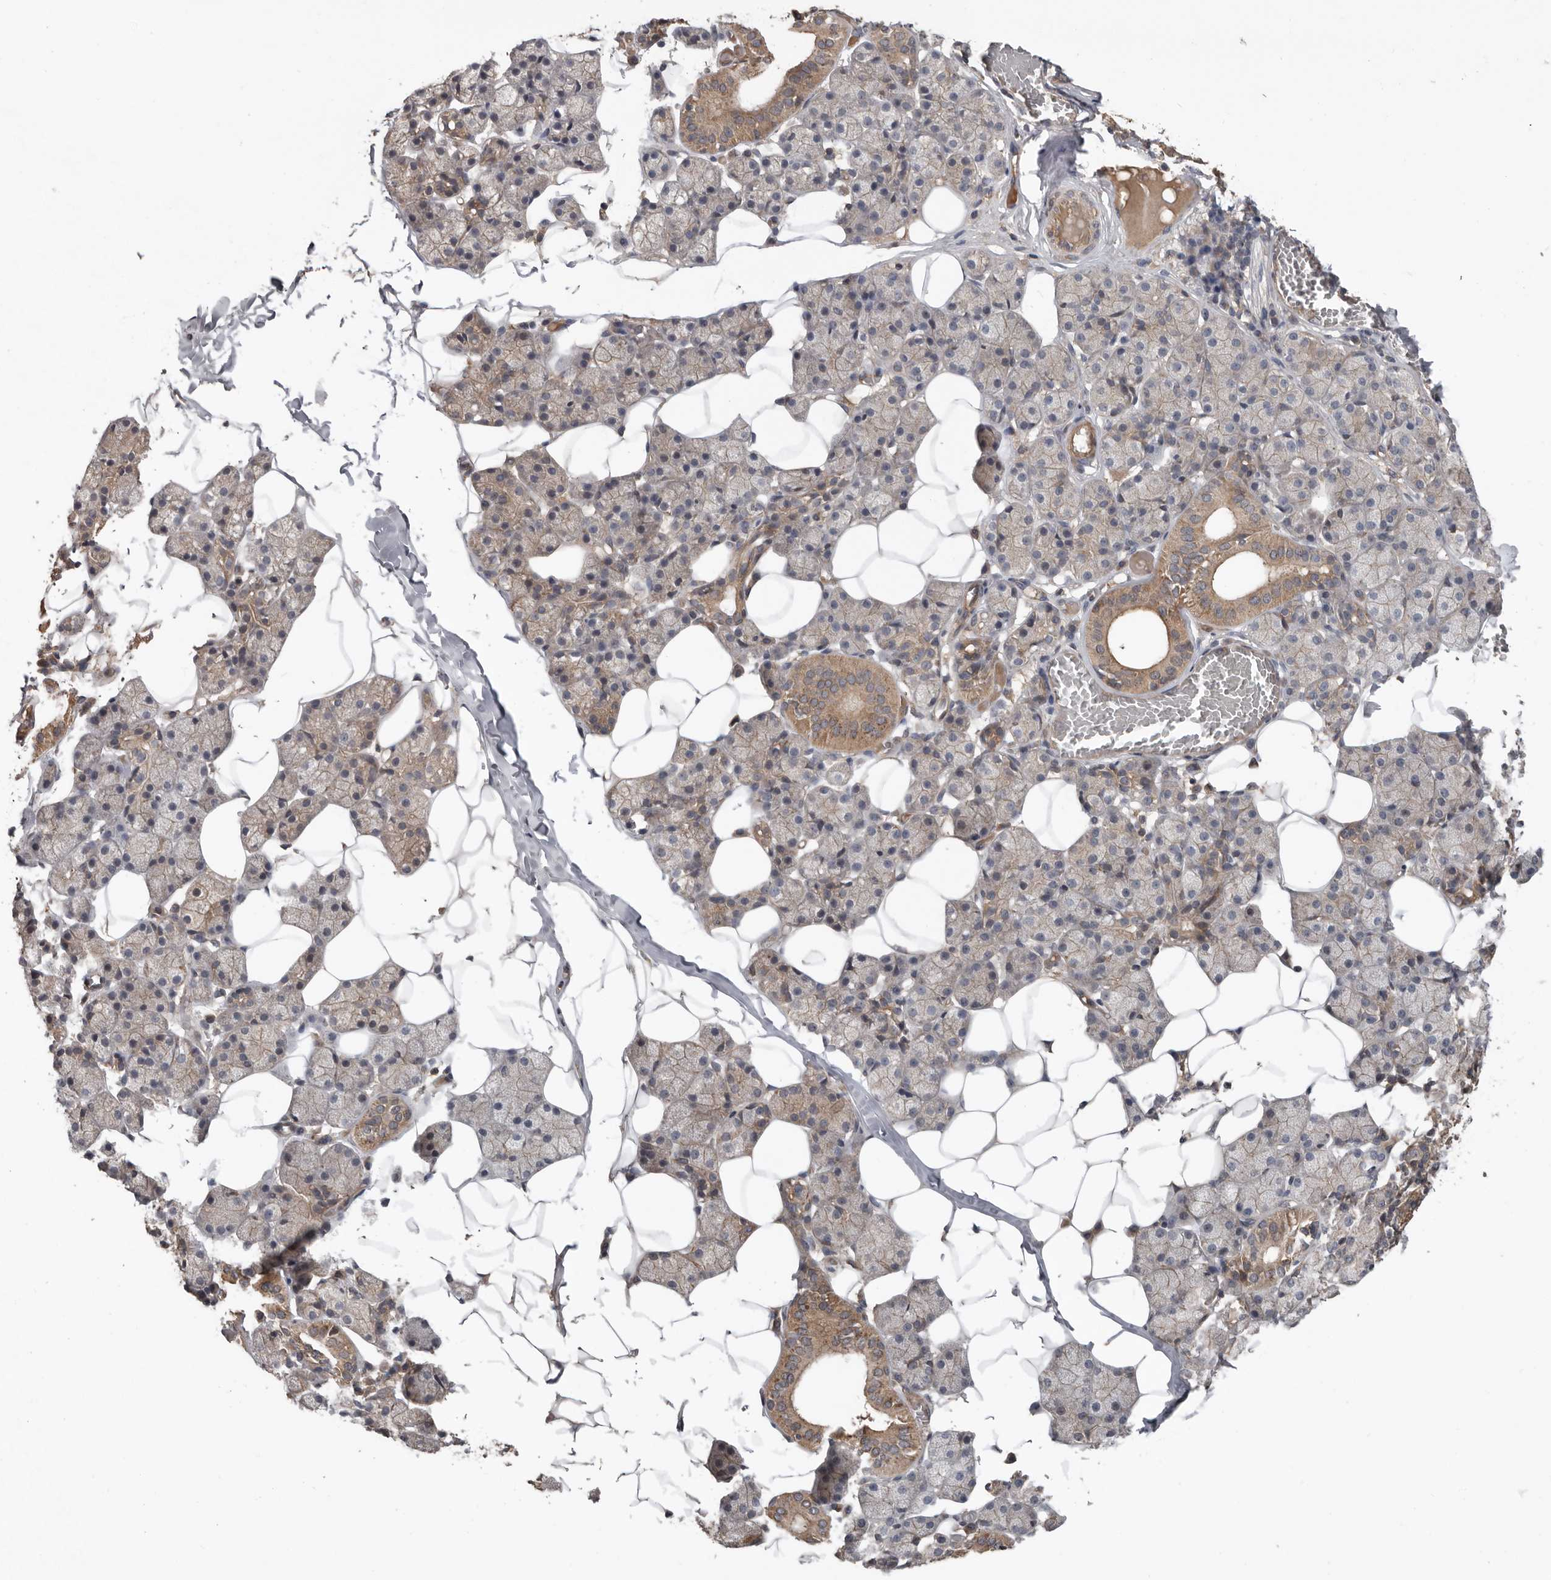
{"staining": {"intensity": "weak", "quantity": "25%-75%", "location": "cytoplasmic/membranous"}, "tissue": "salivary gland", "cell_type": "Glandular cells", "image_type": "normal", "snomed": [{"axis": "morphology", "description": "Normal tissue, NOS"}, {"axis": "topography", "description": "Salivary gland"}], "caption": "The photomicrograph reveals immunohistochemical staining of unremarkable salivary gland. There is weak cytoplasmic/membranous staining is identified in approximately 25%-75% of glandular cells. The staining was performed using DAB (3,3'-diaminobenzidine), with brown indicating positive protein expression. Nuclei are stained blue with hematoxylin.", "gene": "DNAJB4", "patient": {"sex": "female", "age": 33}}